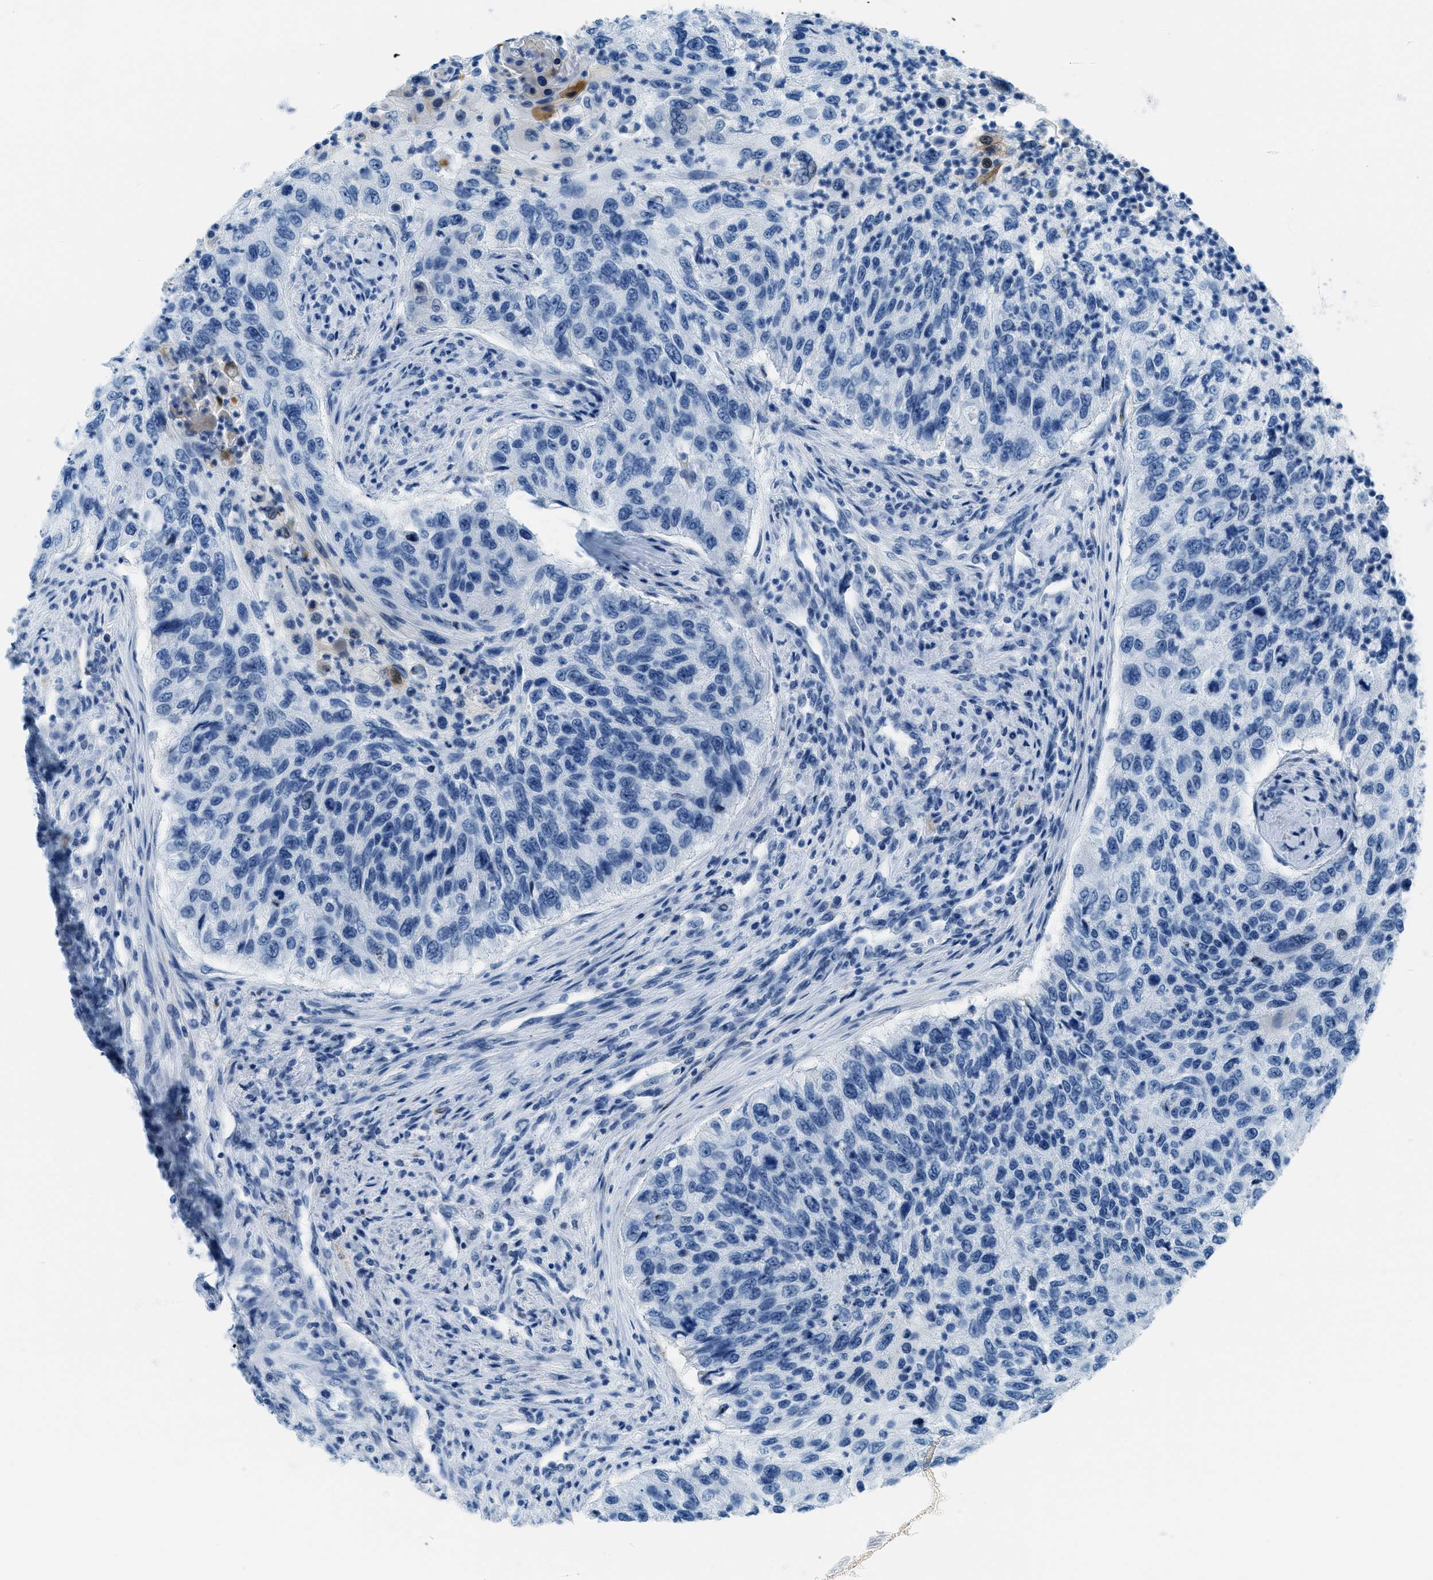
{"staining": {"intensity": "negative", "quantity": "none", "location": "none"}, "tissue": "urothelial cancer", "cell_type": "Tumor cells", "image_type": "cancer", "snomed": [{"axis": "morphology", "description": "Urothelial carcinoma, High grade"}, {"axis": "topography", "description": "Urinary bladder"}], "caption": "Immunohistochemistry micrograph of neoplastic tissue: human urothelial cancer stained with DAB reveals no significant protein expression in tumor cells. (Stains: DAB (3,3'-diaminobenzidine) immunohistochemistry with hematoxylin counter stain, Microscopy: brightfield microscopy at high magnification).", "gene": "PLA2G2A", "patient": {"sex": "female", "age": 60}}